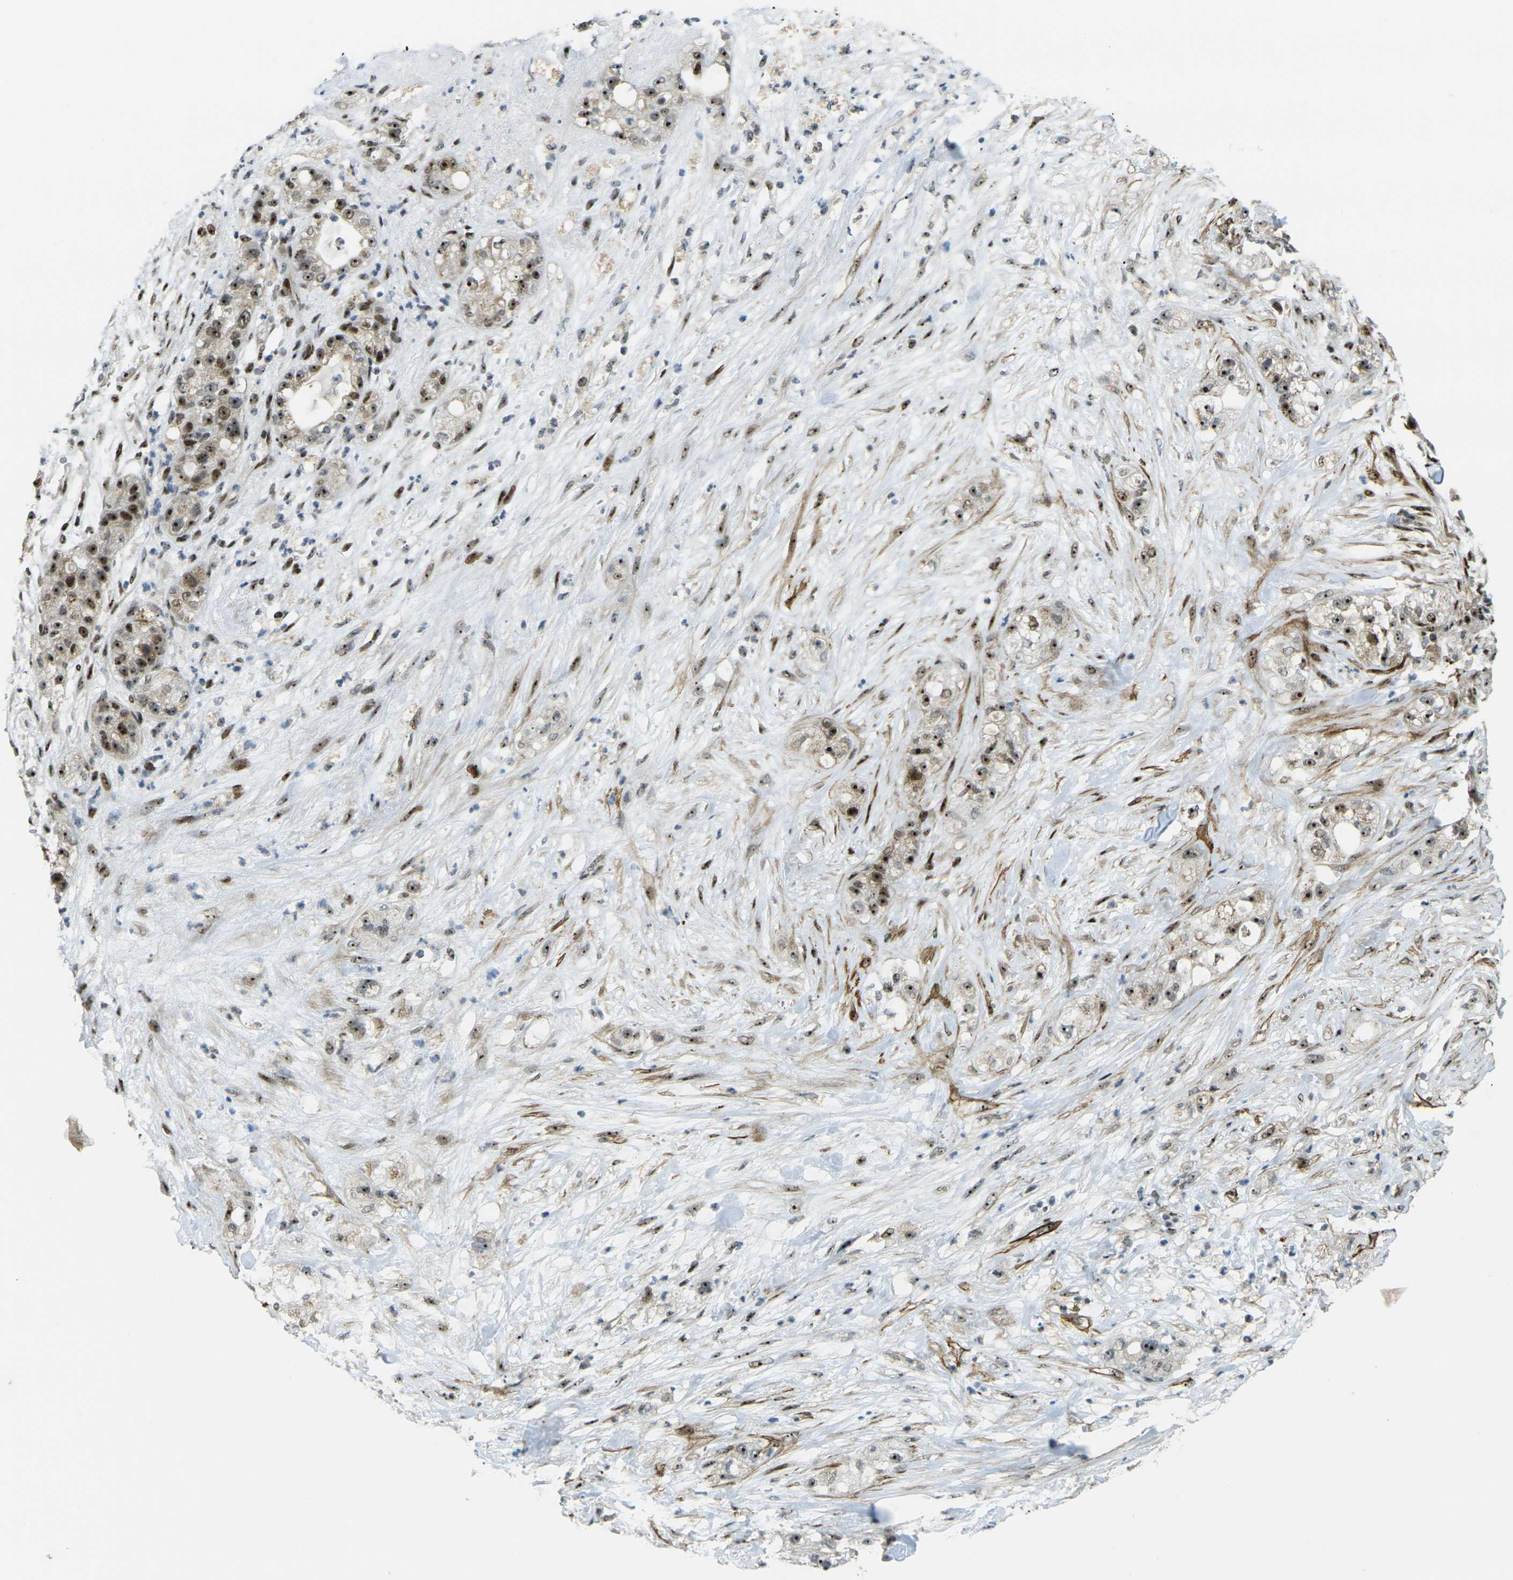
{"staining": {"intensity": "strong", "quantity": ">75%", "location": "nuclear"}, "tissue": "pancreatic cancer", "cell_type": "Tumor cells", "image_type": "cancer", "snomed": [{"axis": "morphology", "description": "Adenocarcinoma, NOS"}, {"axis": "topography", "description": "Pancreas"}], "caption": "A high-resolution image shows immunohistochemistry (IHC) staining of pancreatic cancer, which demonstrates strong nuclear positivity in approximately >75% of tumor cells. The staining was performed using DAB (3,3'-diaminobenzidine) to visualize the protein expression in brown, while the nuclei were stained in blue with hematoxylin (Magnification: 20x).", "gene": "UBE2C", "patient": {"sex": "female", "age": 78}}